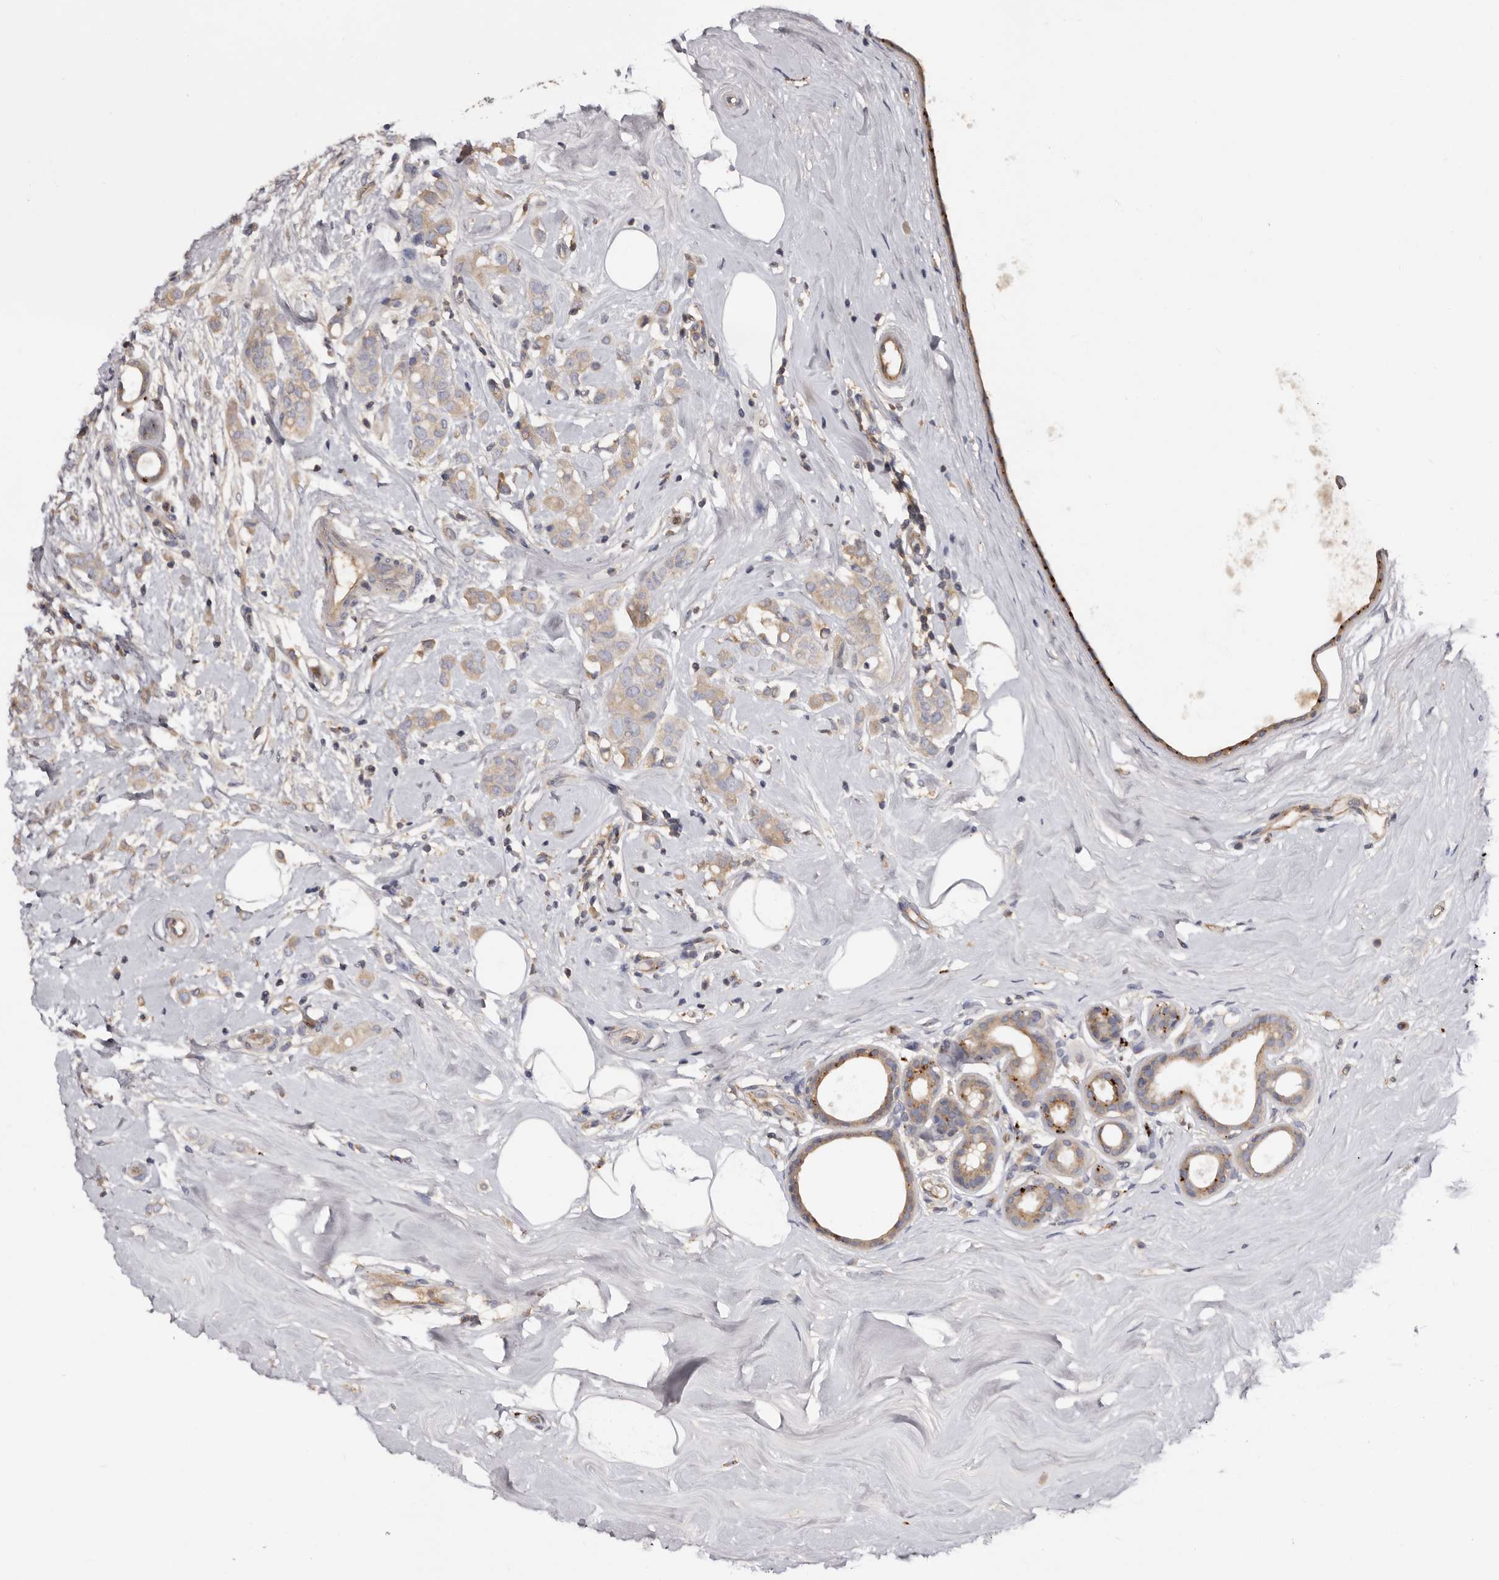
{"staining": {"intensity": "weak", "quantity": "25%-75%", "location": "cytoplasmic/membranous"}, "tissue": "breast cancer", "cell_type": "Tumor cells", "image_type": "cancer", "snomed": [{"axis": "morphology", "description": "Lobular carcinoma"}, {"axis": "topography", "description": "Breast"}], "caption": "Protein staining displays weak cytoplasmic/membranous staining in about 25%-75% of tumor cells in breast cancer (lobular carcinoma).", "gene": "INKA2", "patient": {"sex": "female", "age": 47}}